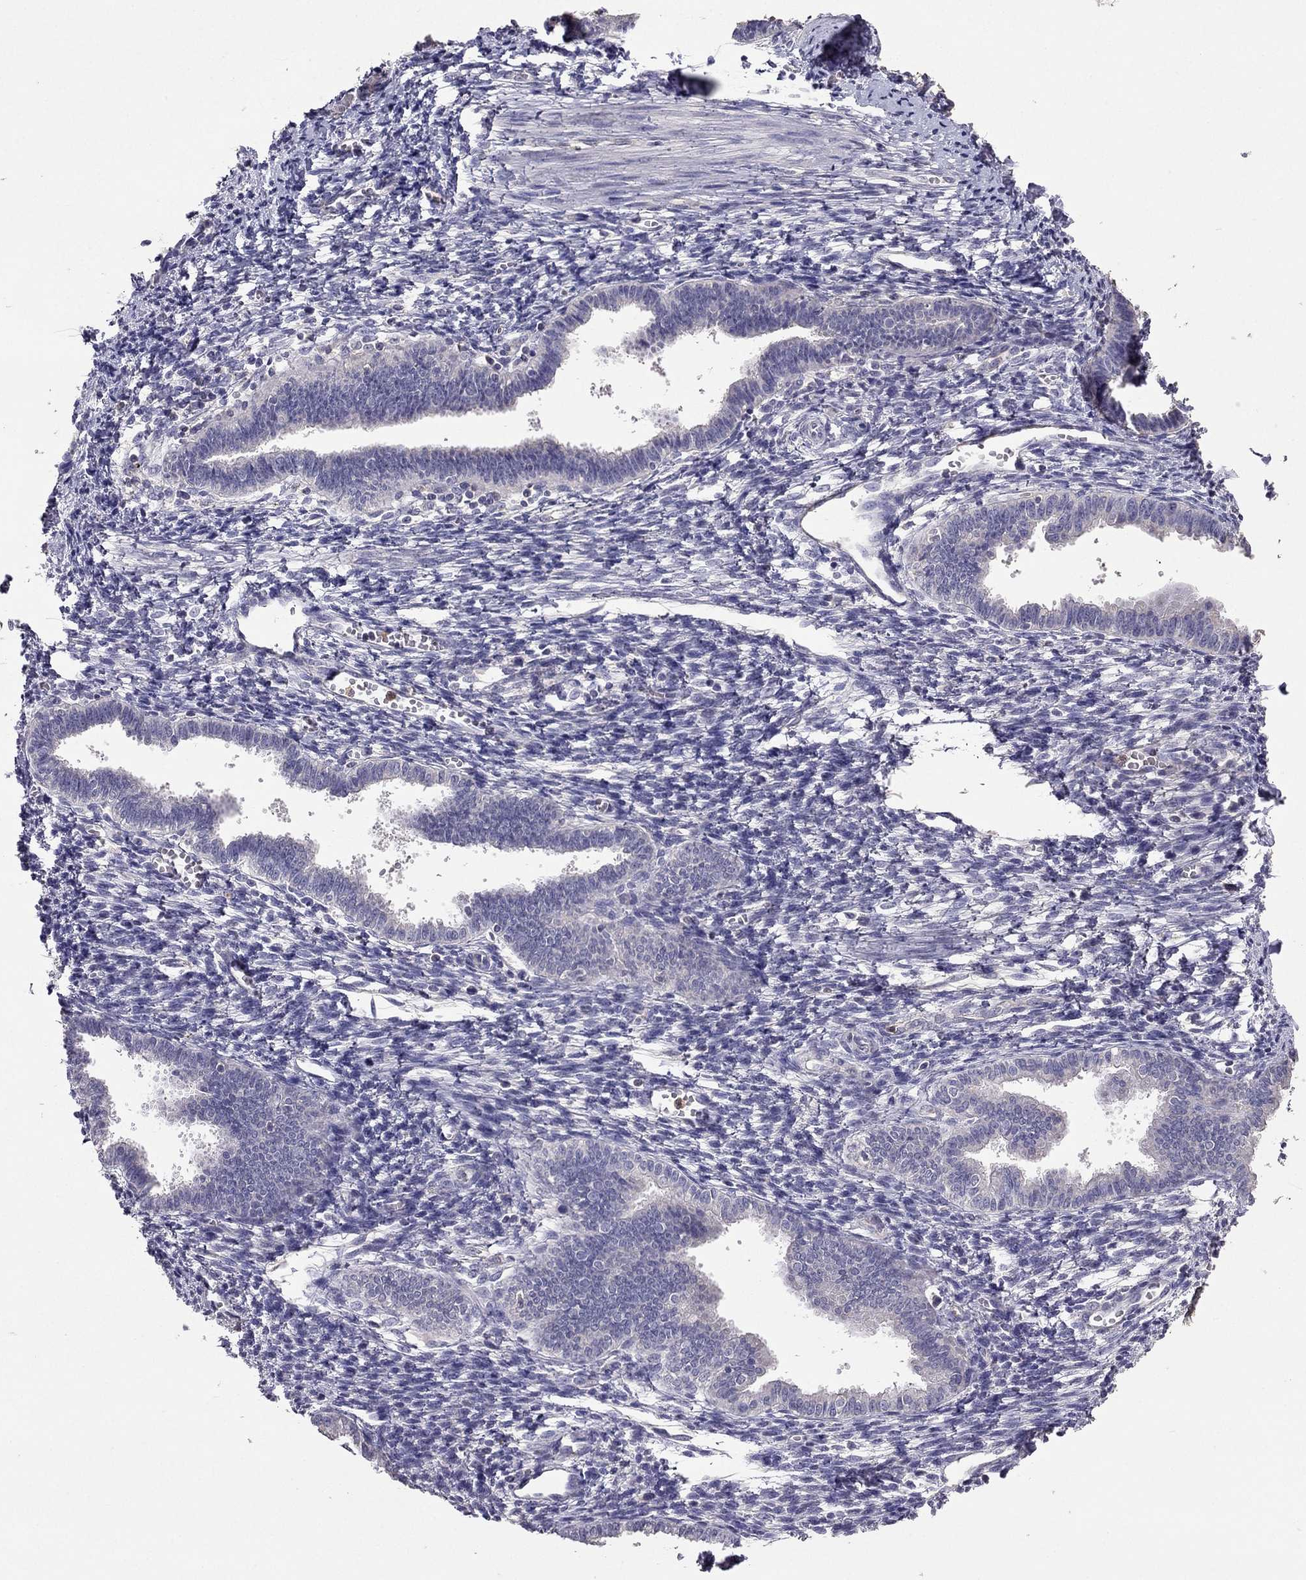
{"staining": {"intensity": "negative", "quantity": "none", "location": "none"}, "tissue": "endometrium", "cell_type": "Cells in endometrial stroma", "image_type": "normal", "snomed": [{"axis": "morphology", "description": "Normal tissue, NOS"}, {"axis": "topography", "description": "Cervix"}, {"axis": "topography", "description": "Endometrium"}], "caption": "Immunohistochemistry of benign endometrium demonstrates no positivity in cells in endometrial stroma. The staining was performed using DAB to visualize the protein expression in brown, while the nuclei were stained in blue with hematoxylin (Magnification: 20x).", "gene": "RFLNB", "patient": {"sex": "female", "age": 37}}